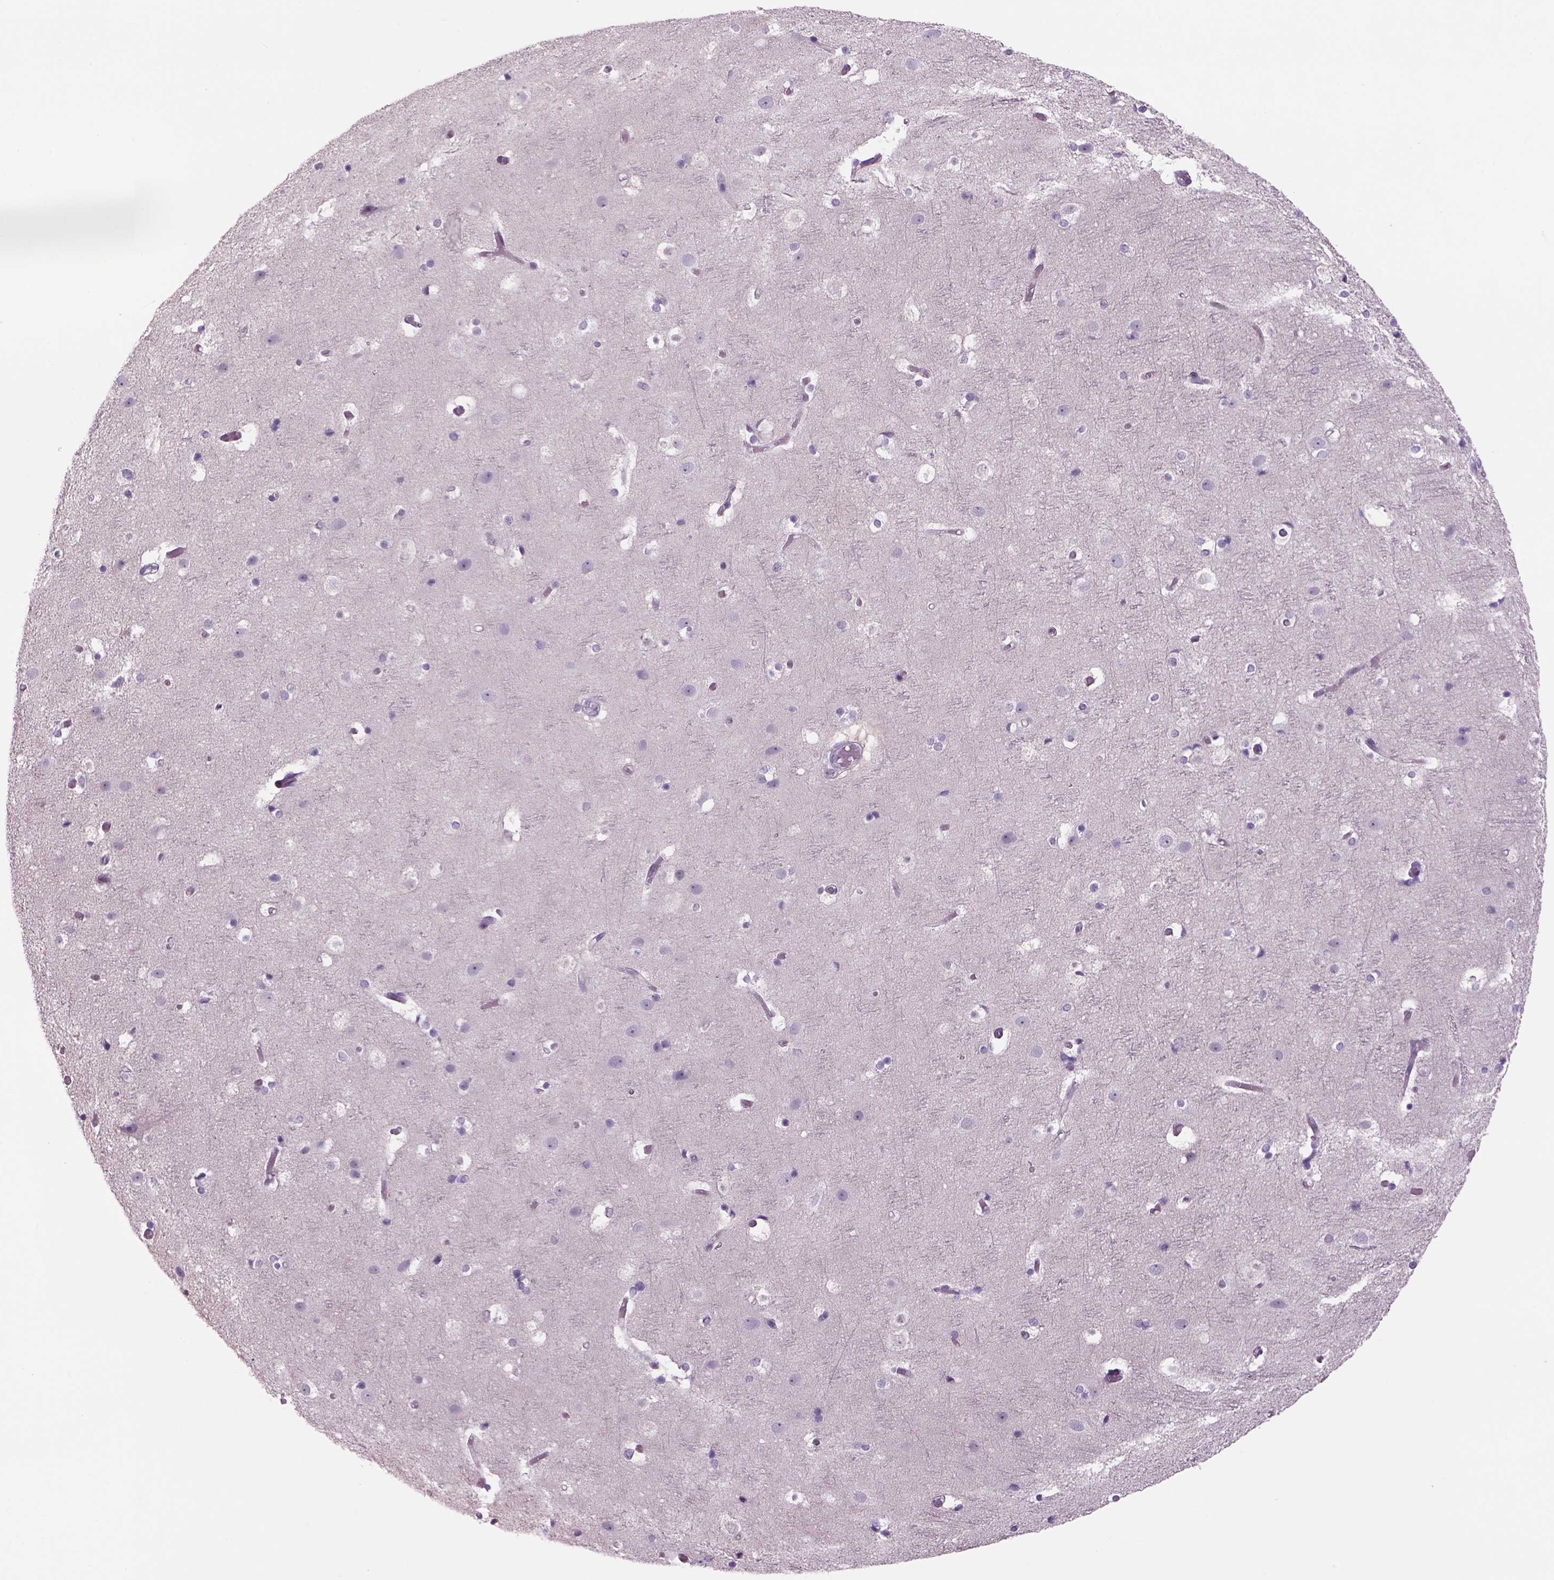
{"staining": {"intensity": "negative", "quantity": "none", "location": "none"}, "tissue": "cerebral cortex", "cell_type": "Endothelial cells", "image_type": "normal", "snomed": [{"axis": "morphology", "description": "Normal tissue, NOS"}, {"axis": "topography", "description": "Cerebral cortex"}], "caption": "Endothelial cells show no significant protein expression in normal cerebral cortex. Brightfield microscopy of immunohistochemistry (IHC) stained with DAB (brown) and hematoxylin (blue), captured at high magnification.", "gene": "MDH1B", "patient": {"sex": "female", "age": 52}}